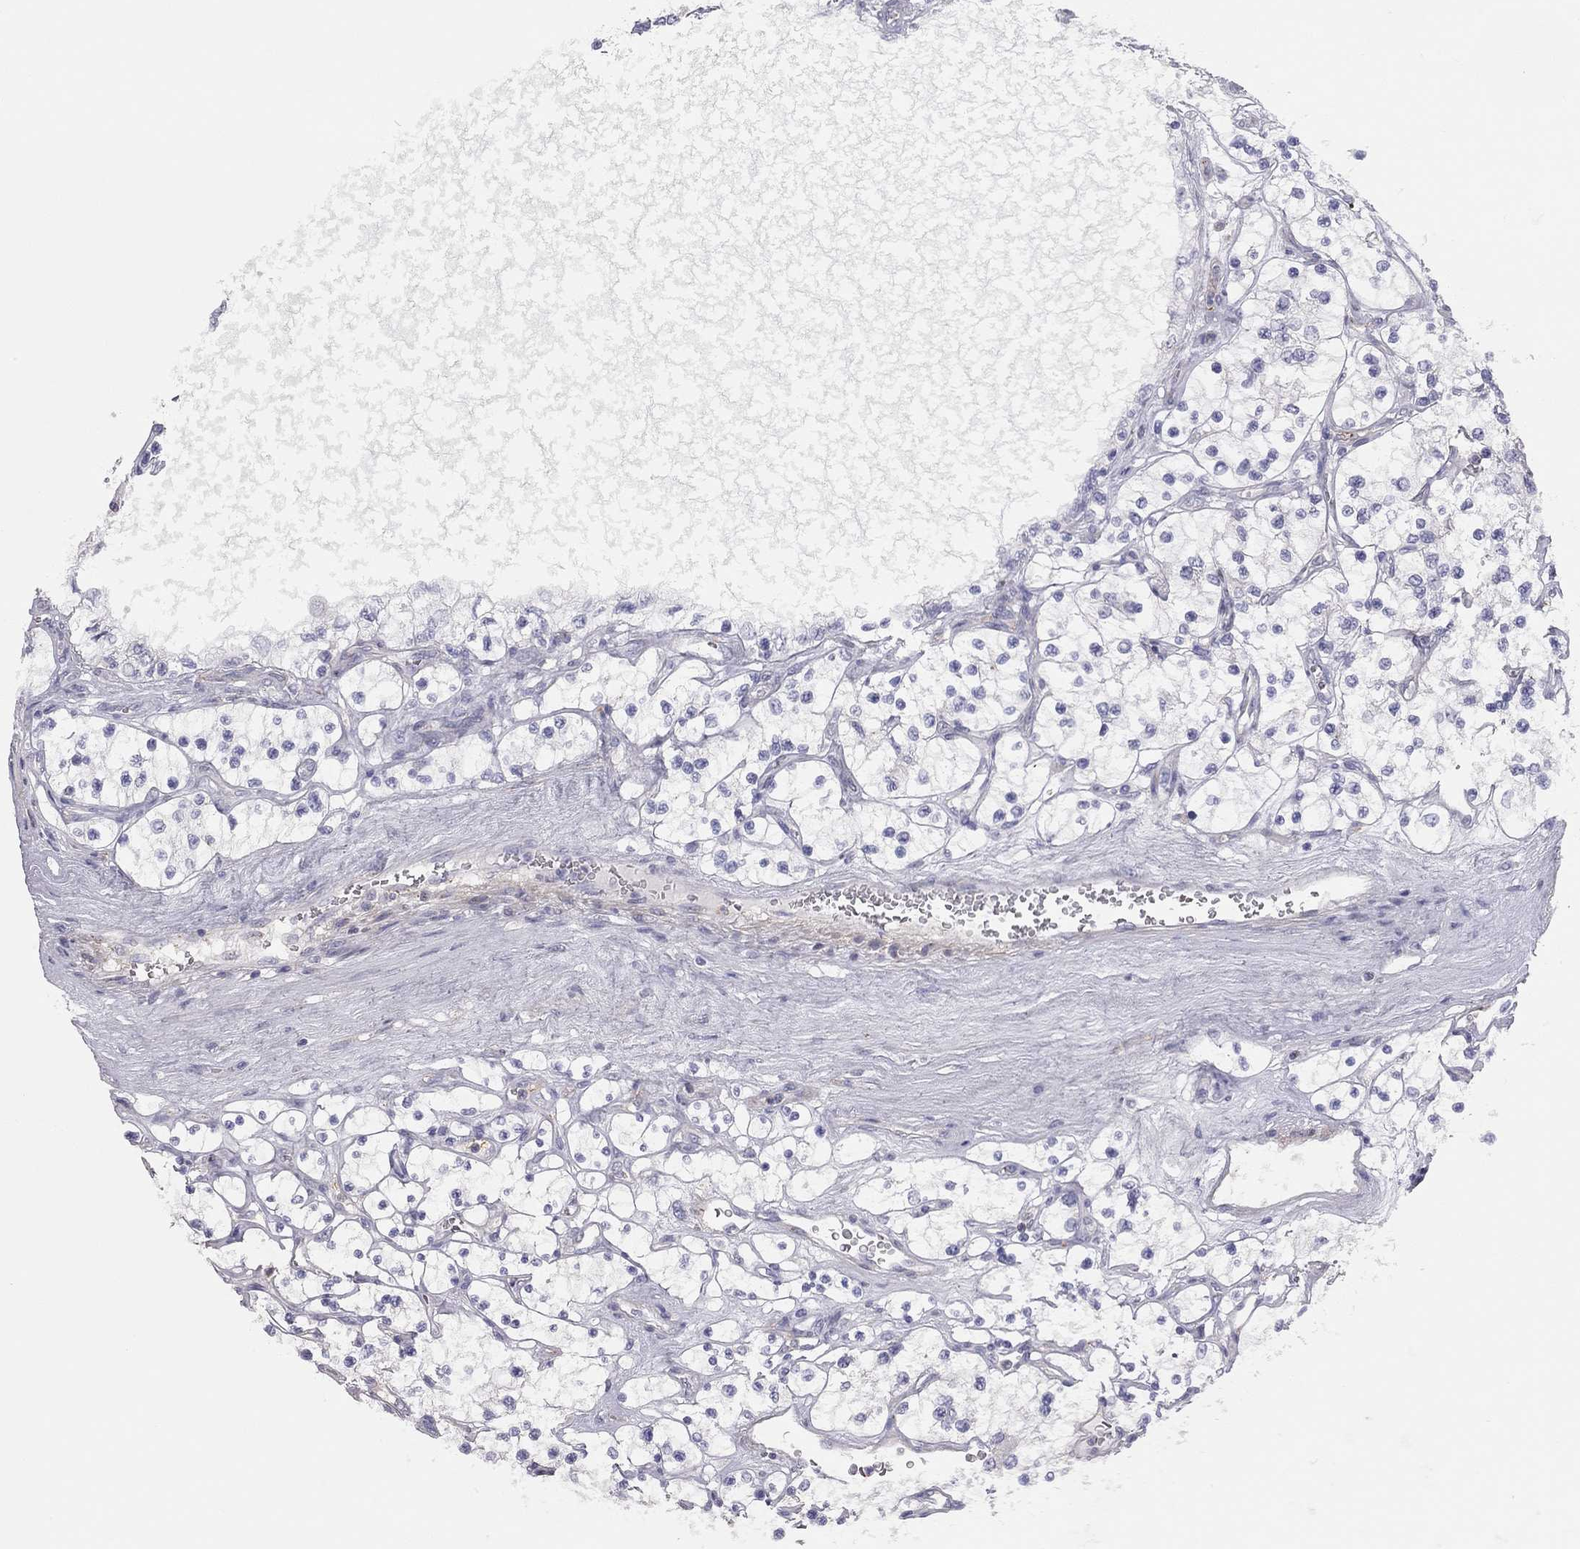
{"staining": {"intensity": "negative", "quantity": "none", "location": "none"}, "tissue": "renal cancer", "cell_type": "Tumor cells", "image_type": "cancer", "snomed": [{"axis": "morphology", "description": "Adenocarcinoma, NOS"}, {"axis": "topography", "description": "Kidney"}], "caption": "The histopathology image exhibits no significant staining in tumor cells of renal cancer.", "gene": "ADCYAP1", "patient": {"sex": "female", "age": 69}}